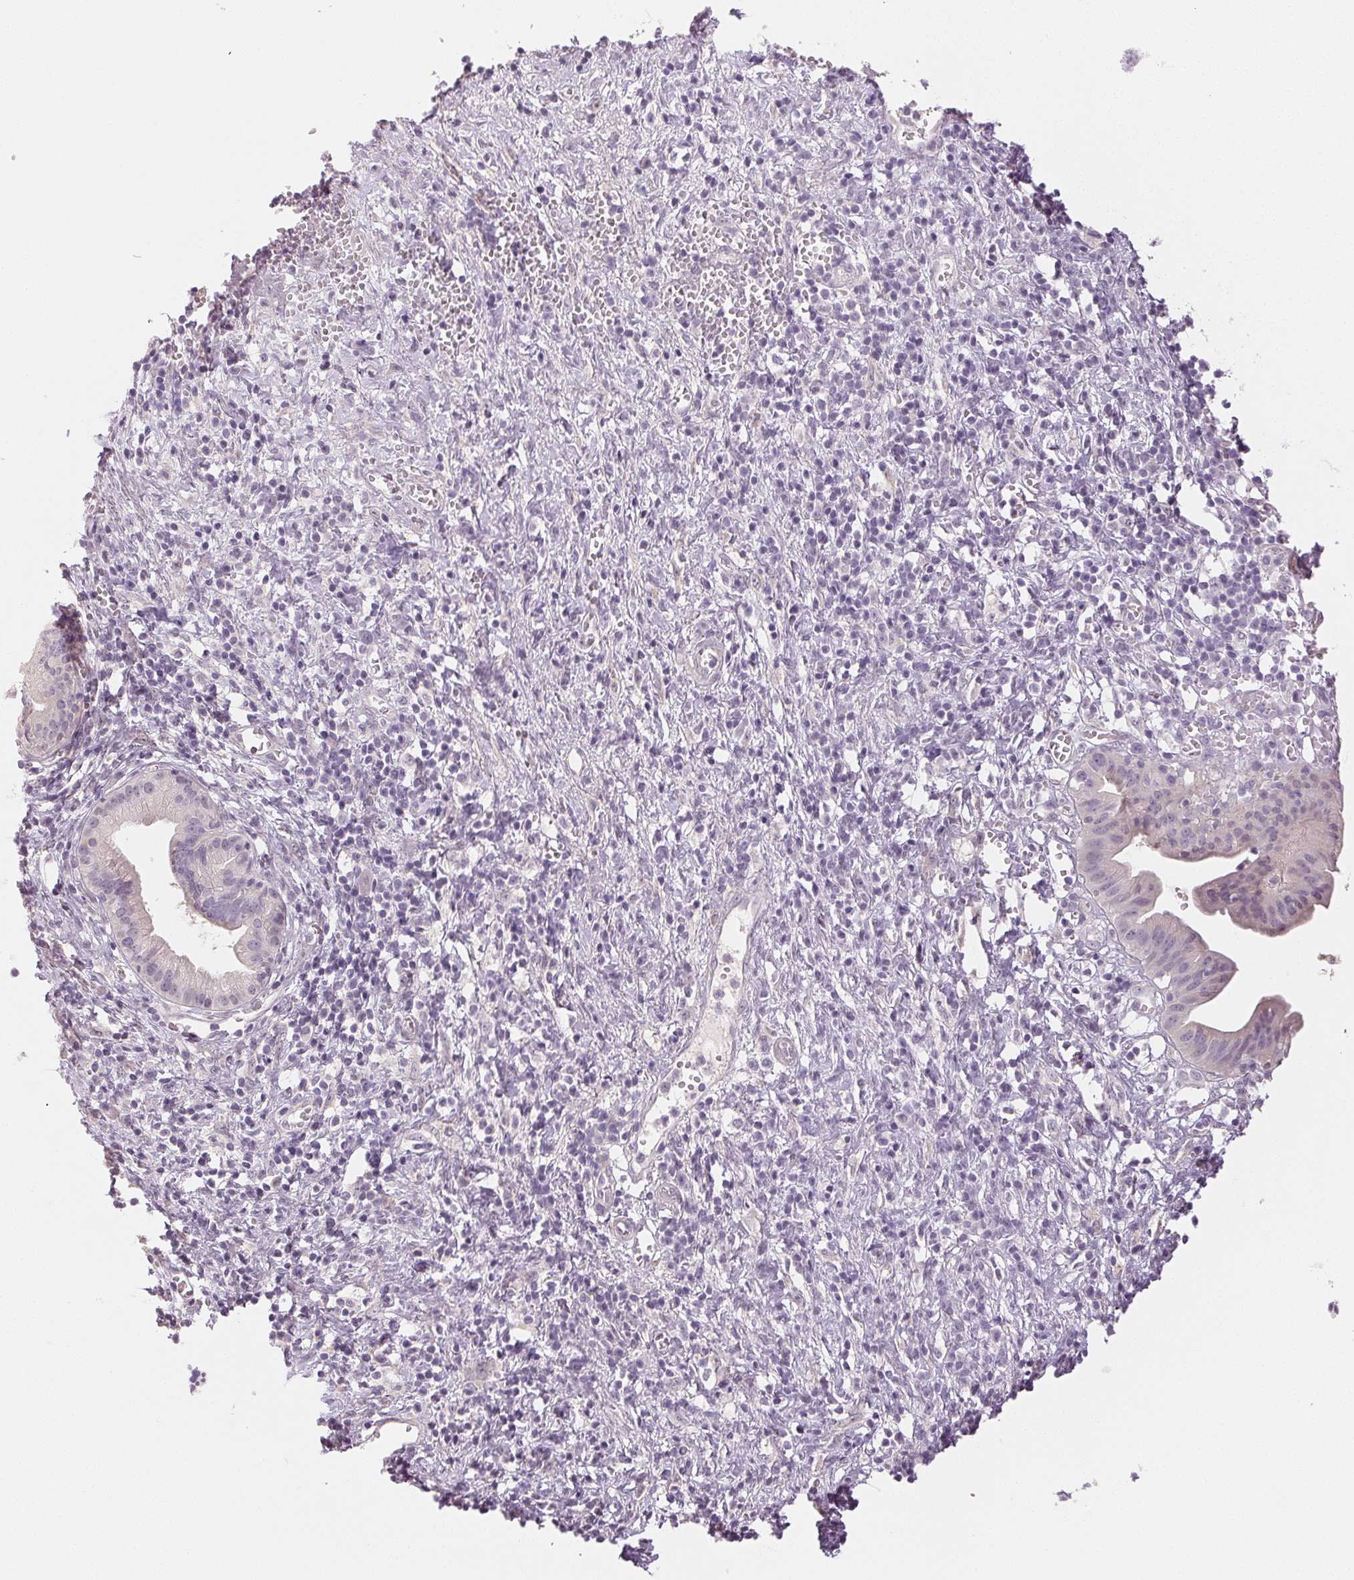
{"staining": {"intensity": "negative", "quantity": "none", "location": "none"}, "tissue": "pancreatic cancer", "cell_type": "Tumor cells", "image_type": "cancer", "snomed": [{"axis": "morphology", "description": "Adenocarcinoma, NOS"}, {"axis": "topography", "description": "Pancreas"}], "caption": "DAB immunohistochemical staining of human pancreatic cancer (adenocarcinoma) demonstrates no significant staining in tumor cells.", "gene": "MAP1LC3A", "patient": {"sex": "female", "age": 73}}